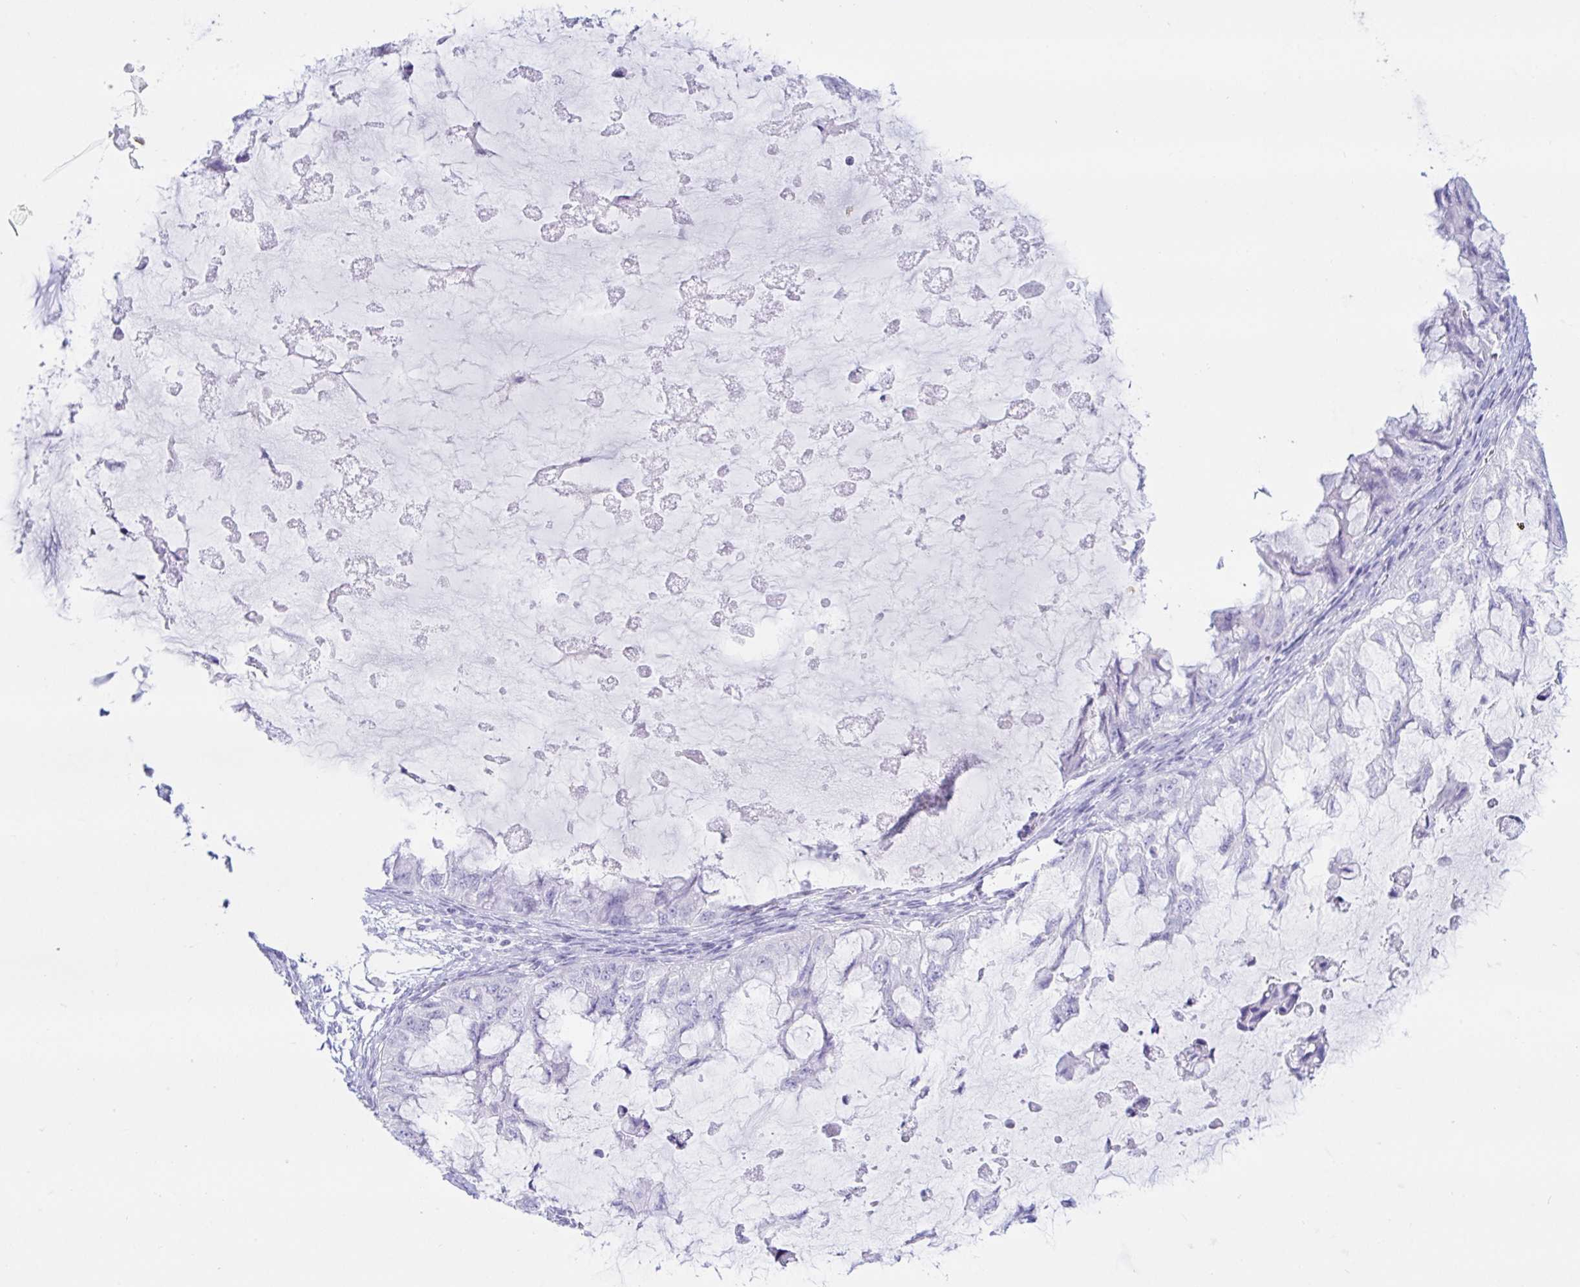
{"staining": {"intensity": "negative", "quantity": "none", "location": "none"}, "tissue": "ovarian cancer", "cell_type": "Tumor cells", "image_type": "cancer", "snomed": [{"axis": "morphology", "description": "Cystadenocarcinoma, mucinous, NOS"}, {"axis": "topography", "description": "Ovary"}], "caption": "The micrograph displays no staining of tumor cells in ovarian cancer.", "gene": "PAX8", "patient": {"sex": "female", "age": 72}}